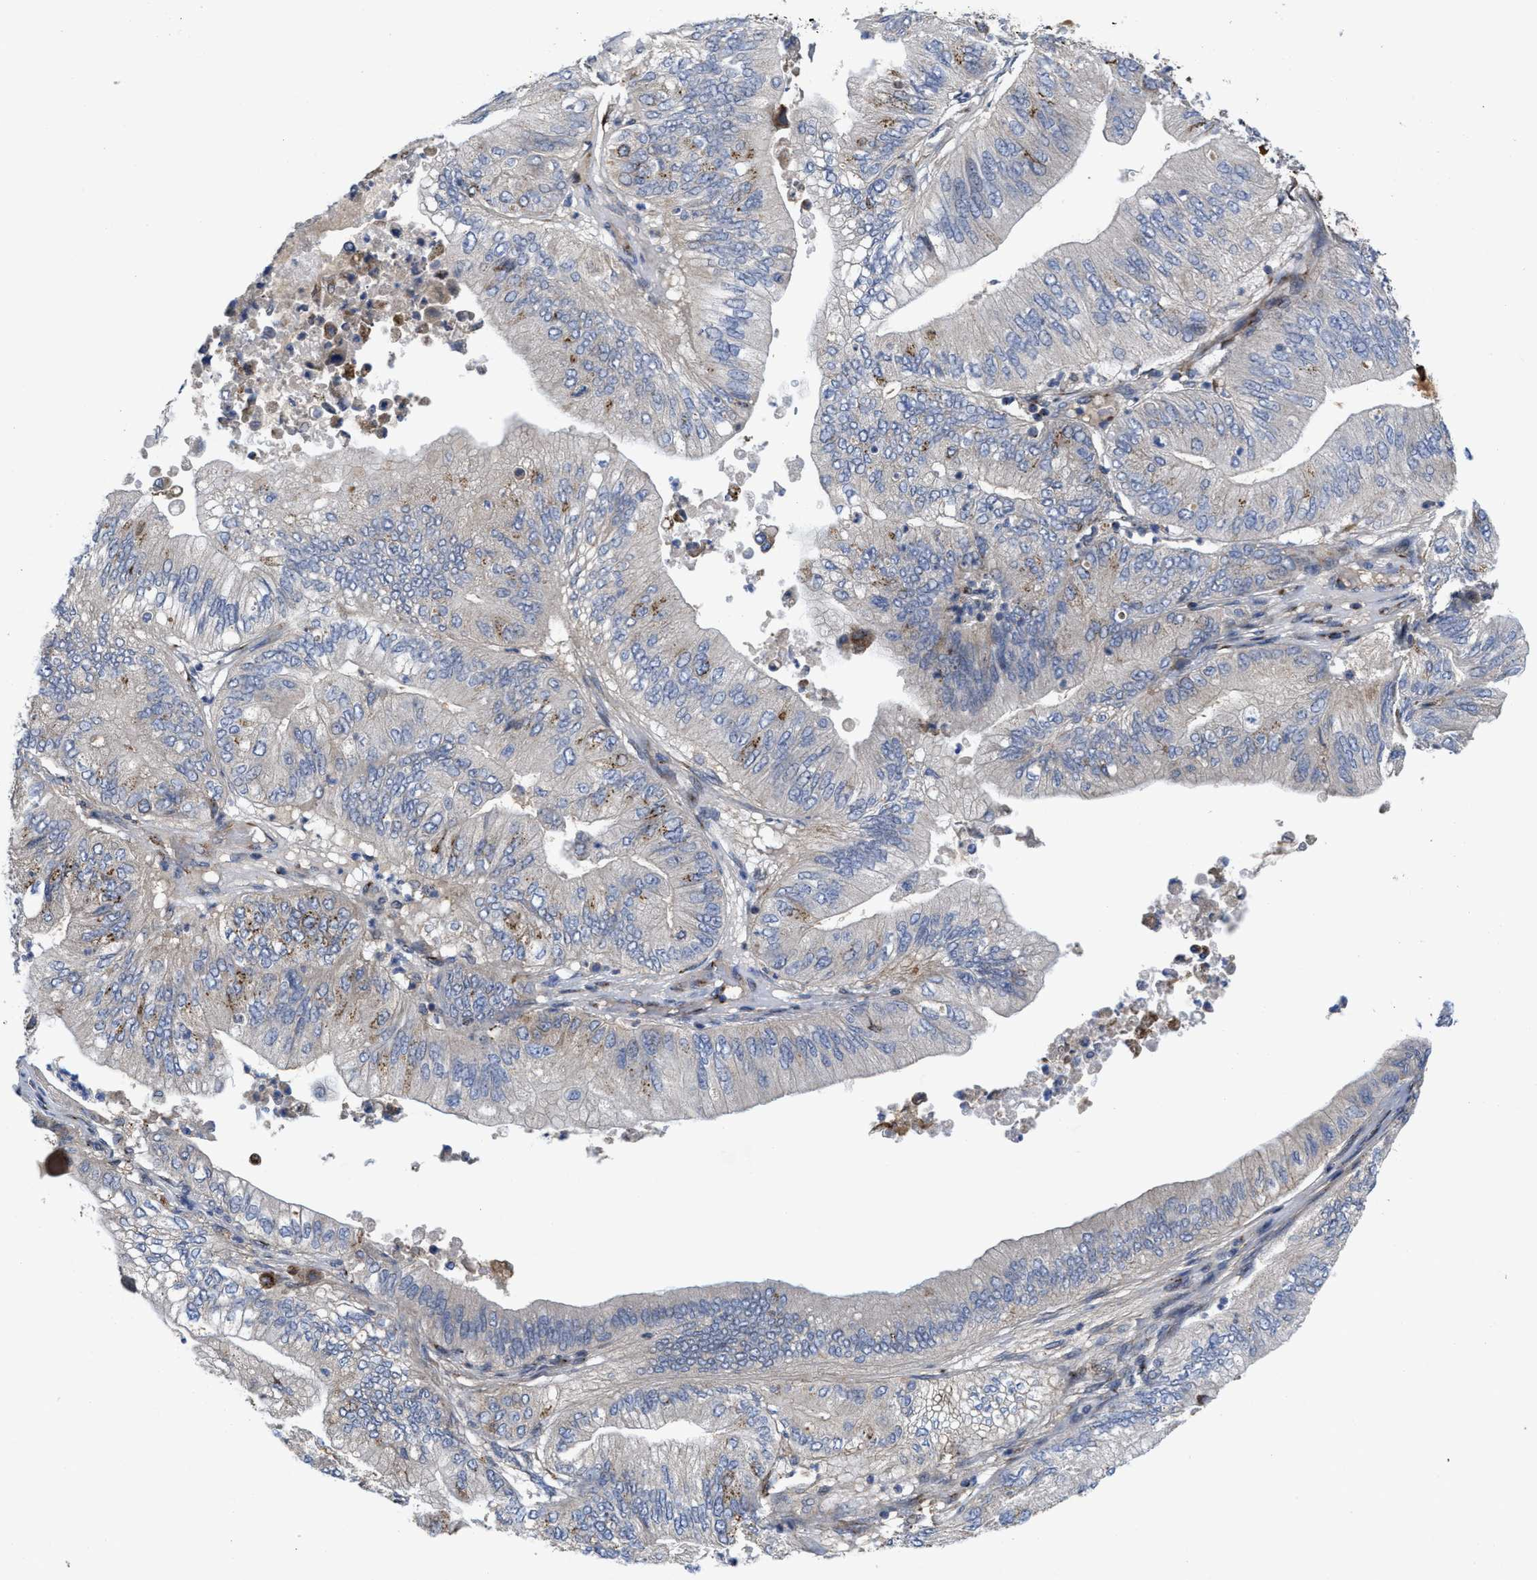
{"staining": {"intensity": "negative", "quantity": "none", "location": "none"}, "tissue": "ovarian cancer", "cell_type": "Tumor cells", "image_type": "cancer", "snomed": [{"axis": "morphology", "description": "Cystadenocarcinoma, mucinous, NOS"}, {"axis": "topography", "description": "Ovary"}], "caption": "Immunohistochemistry of ovarian cancer (mucinous cystadenocarcinoma) displays no expression in tumor cells. (DAB immunohistochemistry with hematoxylin counter stain).", "gene": "ZNF70", "patient": {"sex": "female", "age": 61}}